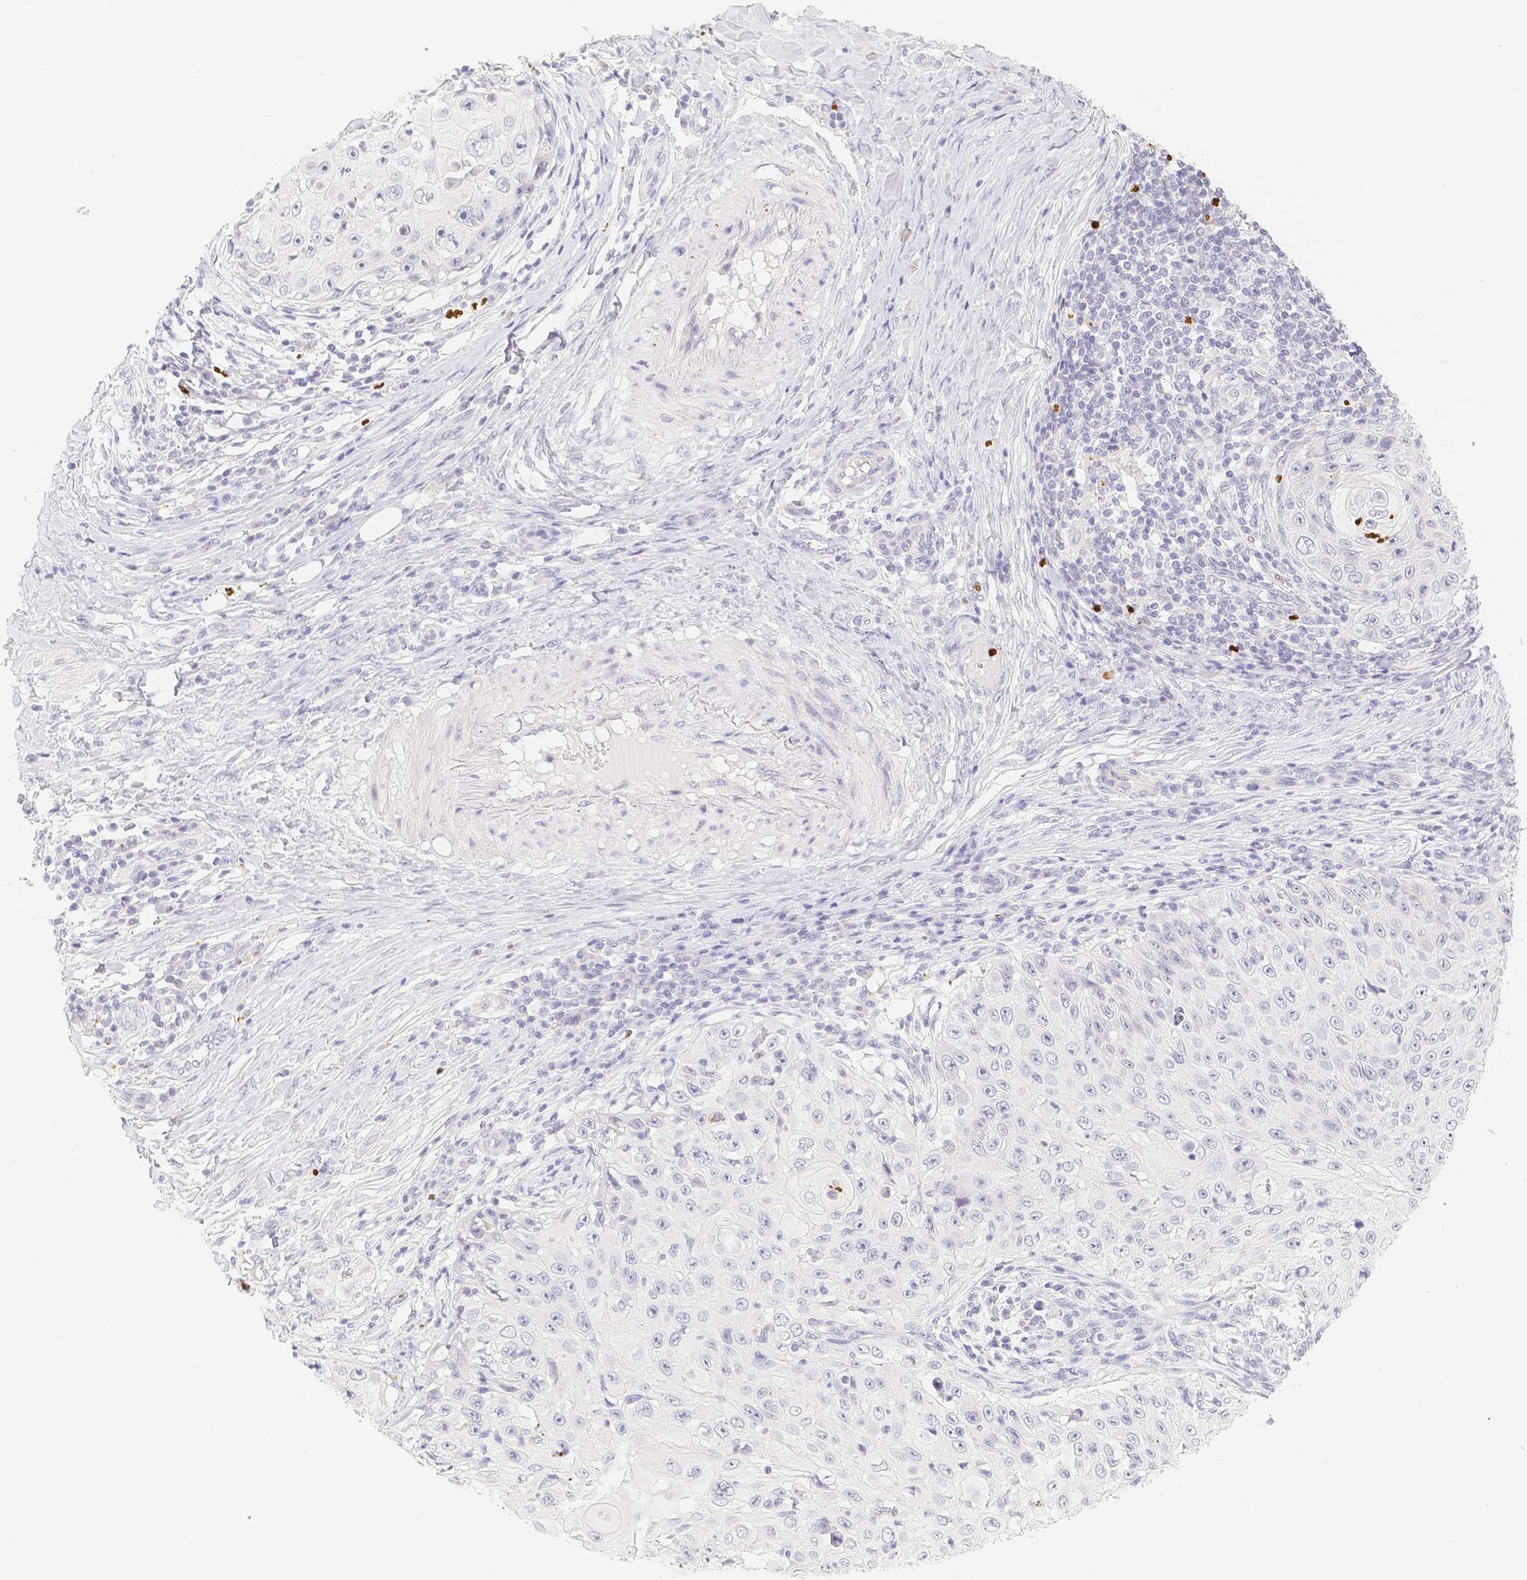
{"staining": {"intensity": "negative", "quantity": "none", "location": "none"}, "tissue": "skin cancer", "cell_type": "Tumor cells", "image_type": "cancer", "snomed": [{"axis": "morphology", "description": "Squamous cell carcinoma, NOS"}, {"axis": "topography", "description": "Skin"}], "caption": "Human skin squamous cell carcinoma stained for a protein using IHC reveals no positivity in tumor cells.", "gene": "PADI4", "patient": {"sex": "male", "age": 86}}